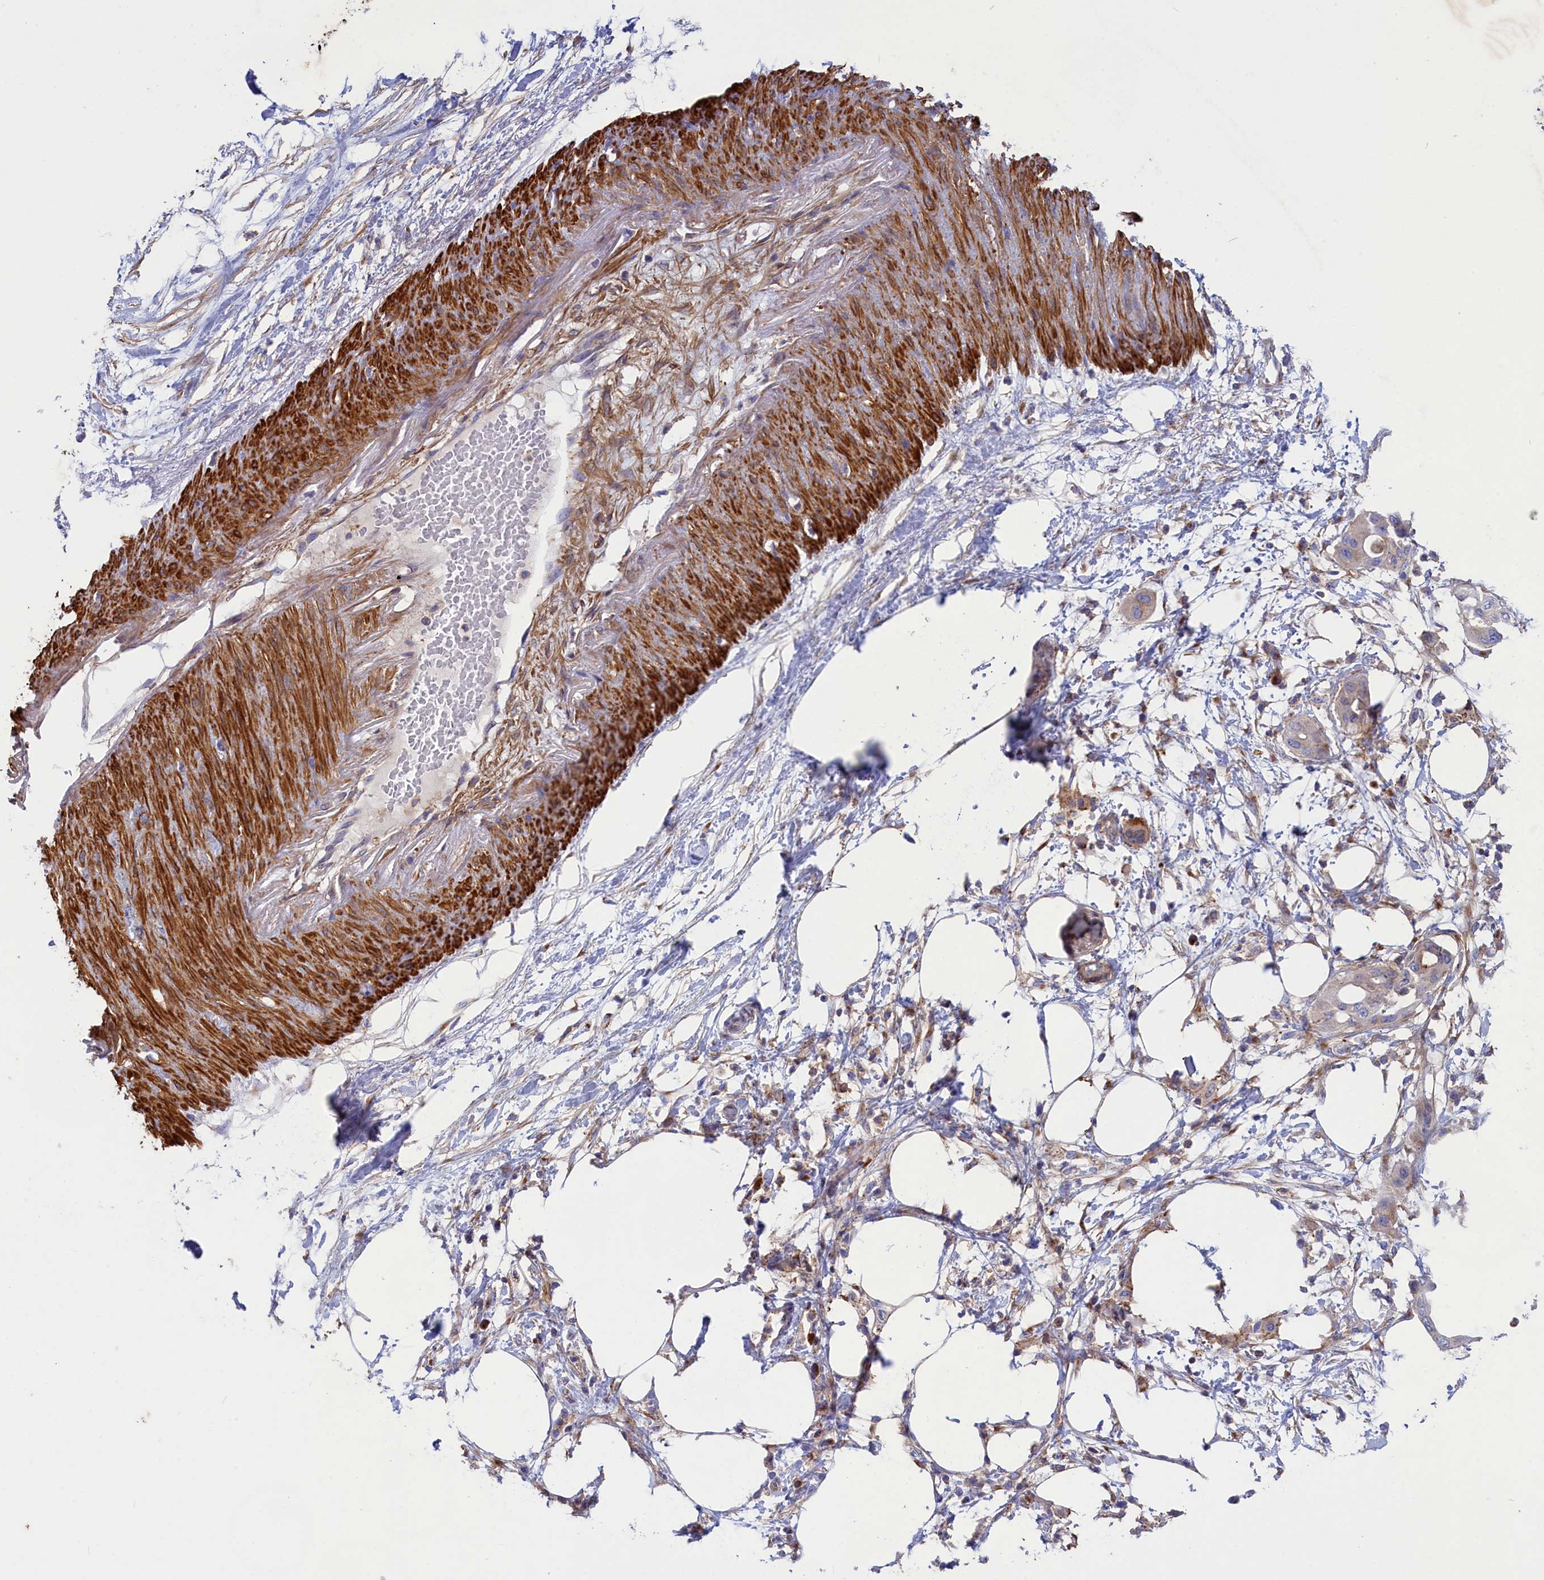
{"staining": {"intensity": "negative", "quantity": "none", "location": "none"}, "tissue": "pancreatic cancer", "cell_type": "Tumor cells", "image_type": "cancer", "snomed": [{"axis": "morphology", "description": "Adenocarcinoma, NOS"}, {"axis": "topography", "description": "Pancreas"}], "caption": "Pancreatic cancer (adenocarcinoma) was stained to show a protein in brown. There is no significant expression in tumor cells.", "gene": "SCAMP4", "patient": {"sex": "male", "age": 68}}